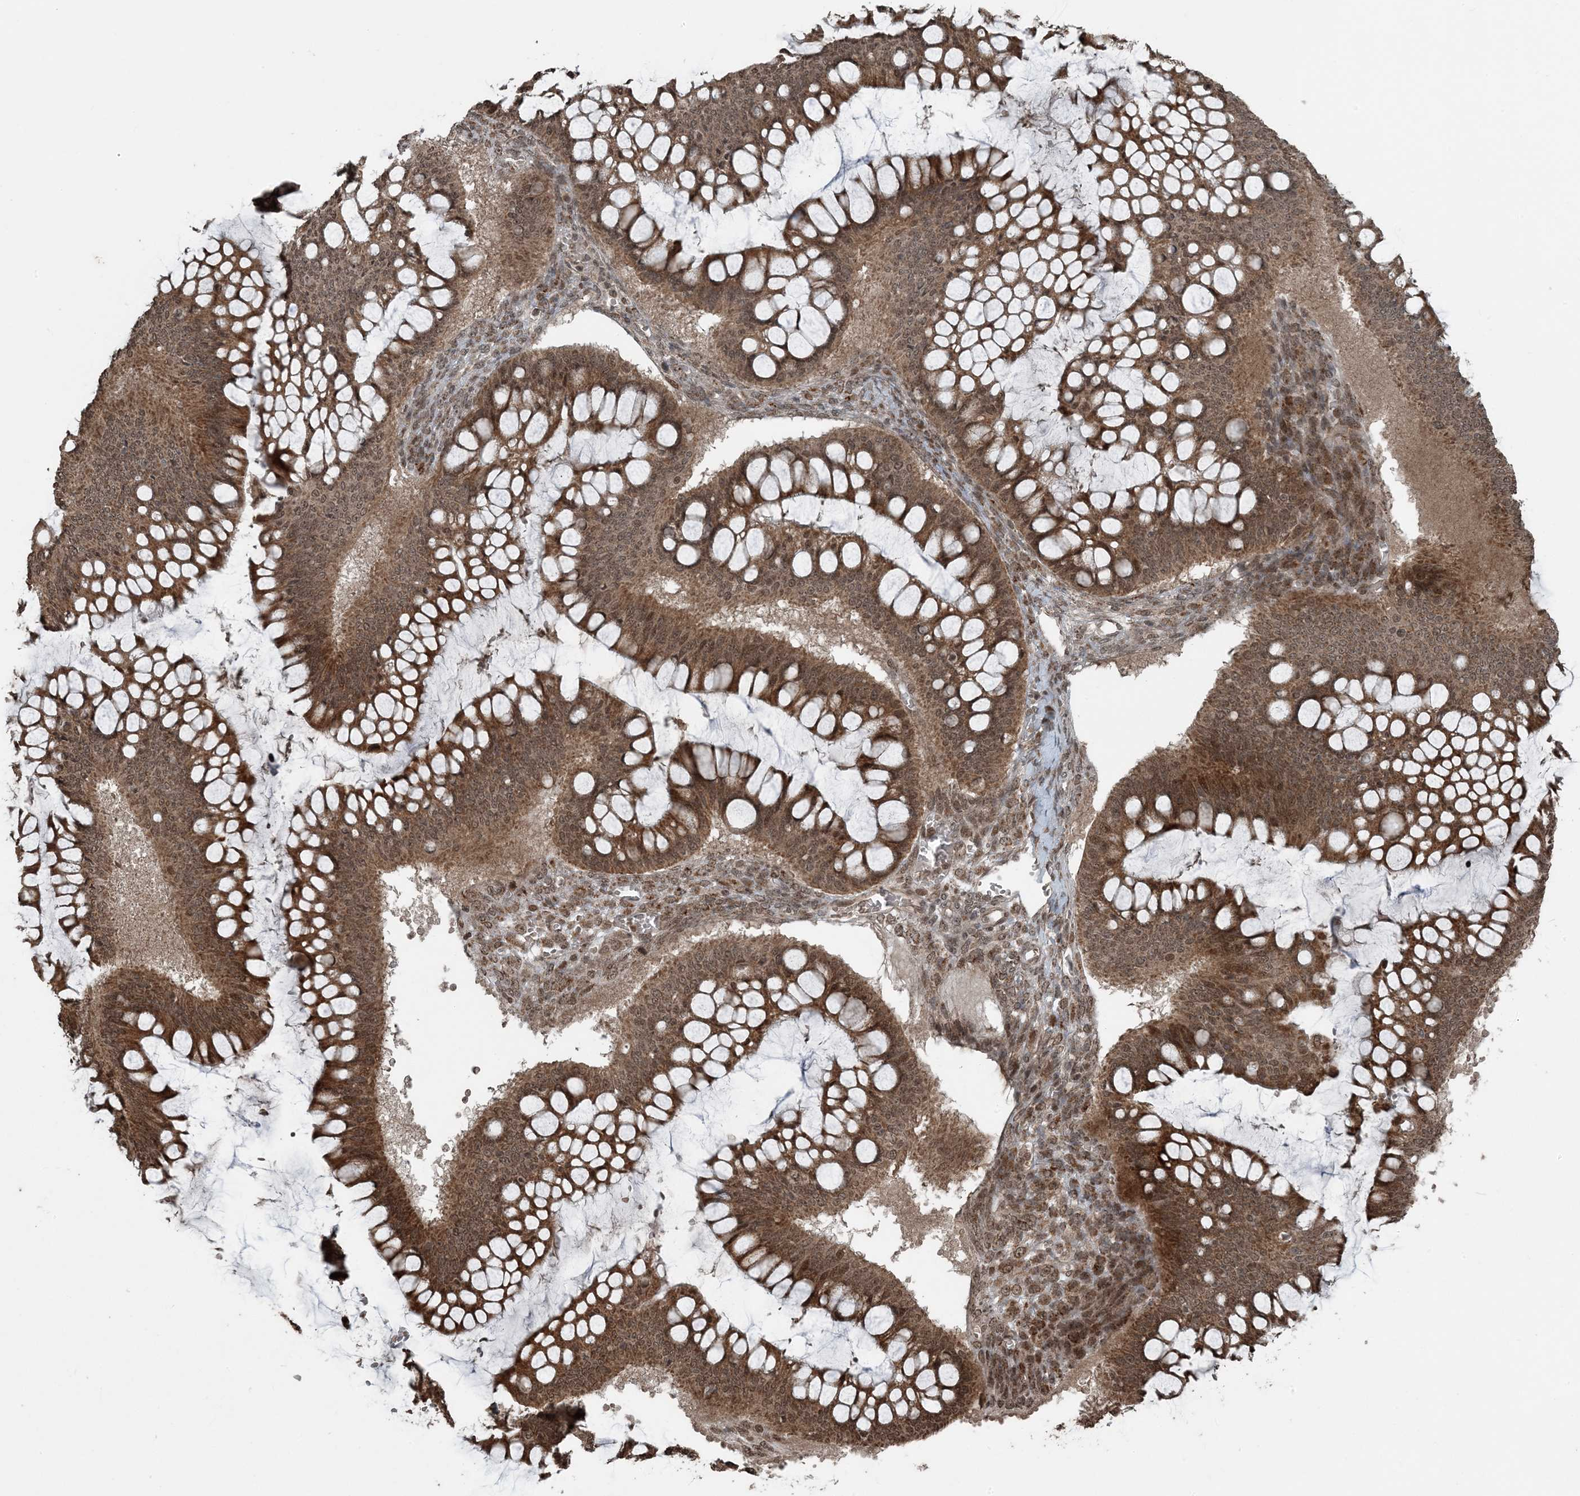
{"staining": {"intensity": "moderate", "quantity": ">75%", "location": "cytoplasmic/membranous,nuclear"}, "tissue": "ovarian cancer", "cell_type": "Tumor cells", "image_type": "cancer", "snomed": [{"axis": "morphology", "description": "Cystadenocarcinoma, mucinous, NOS"}, {"axis": "topography", "description": "Ovary"}], "caption": "IHC micrograph of neoplastic tissue: mucinous cystadenocarcinoma (ovarian) stained using IHC exhibits medium levels of moderate protein expression localized specifically in the cytoplasmic/membranous and nuclear of tumor cells, appearing as a cytoplasmic/membranous and nuclear brown color.", "gene": "ZFAND2B", "patient": {"sex": "female", "age": 73}}